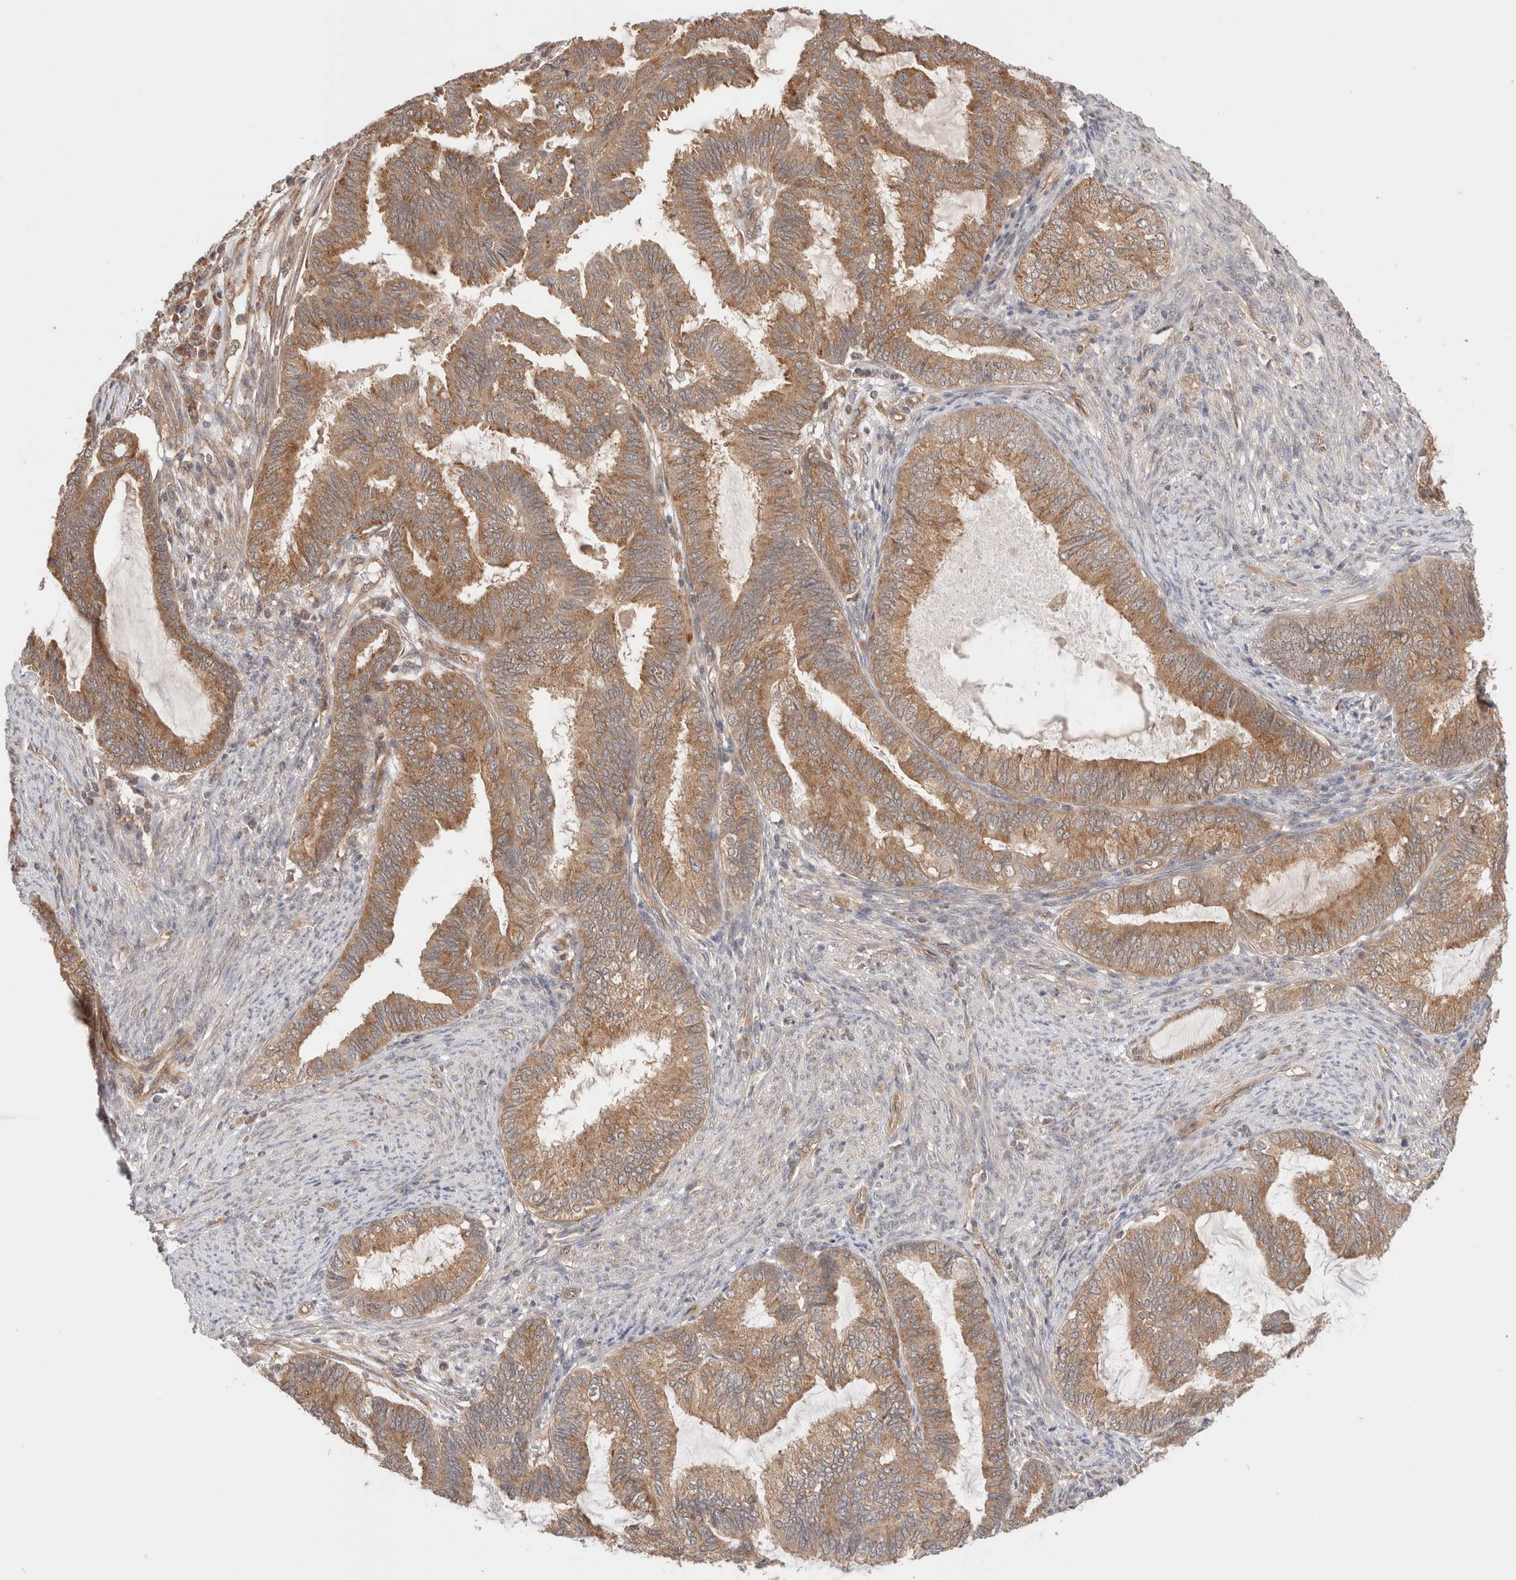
{"staining": {"intensity": "moderate", "quantity": ">75%", "location": "cytoplasmic/membranous"}, "tissue": "endometrial cancer", "cell_type": "Tumor cells", "image_type": "cancer", "snomed": [{"axis": "morphology", "description": "Adenocarcinoma, NOS"}, {"axis": "topography", "description": "Endometrium"}], "caption": "Moderate cytoplasmic/membranous expression is identified in approximately >75% of tumor cells in endometrial cancer (adenocarcinoma).", "gene": "SIKE1", "patient": {"sex": "female", "age": 86}}